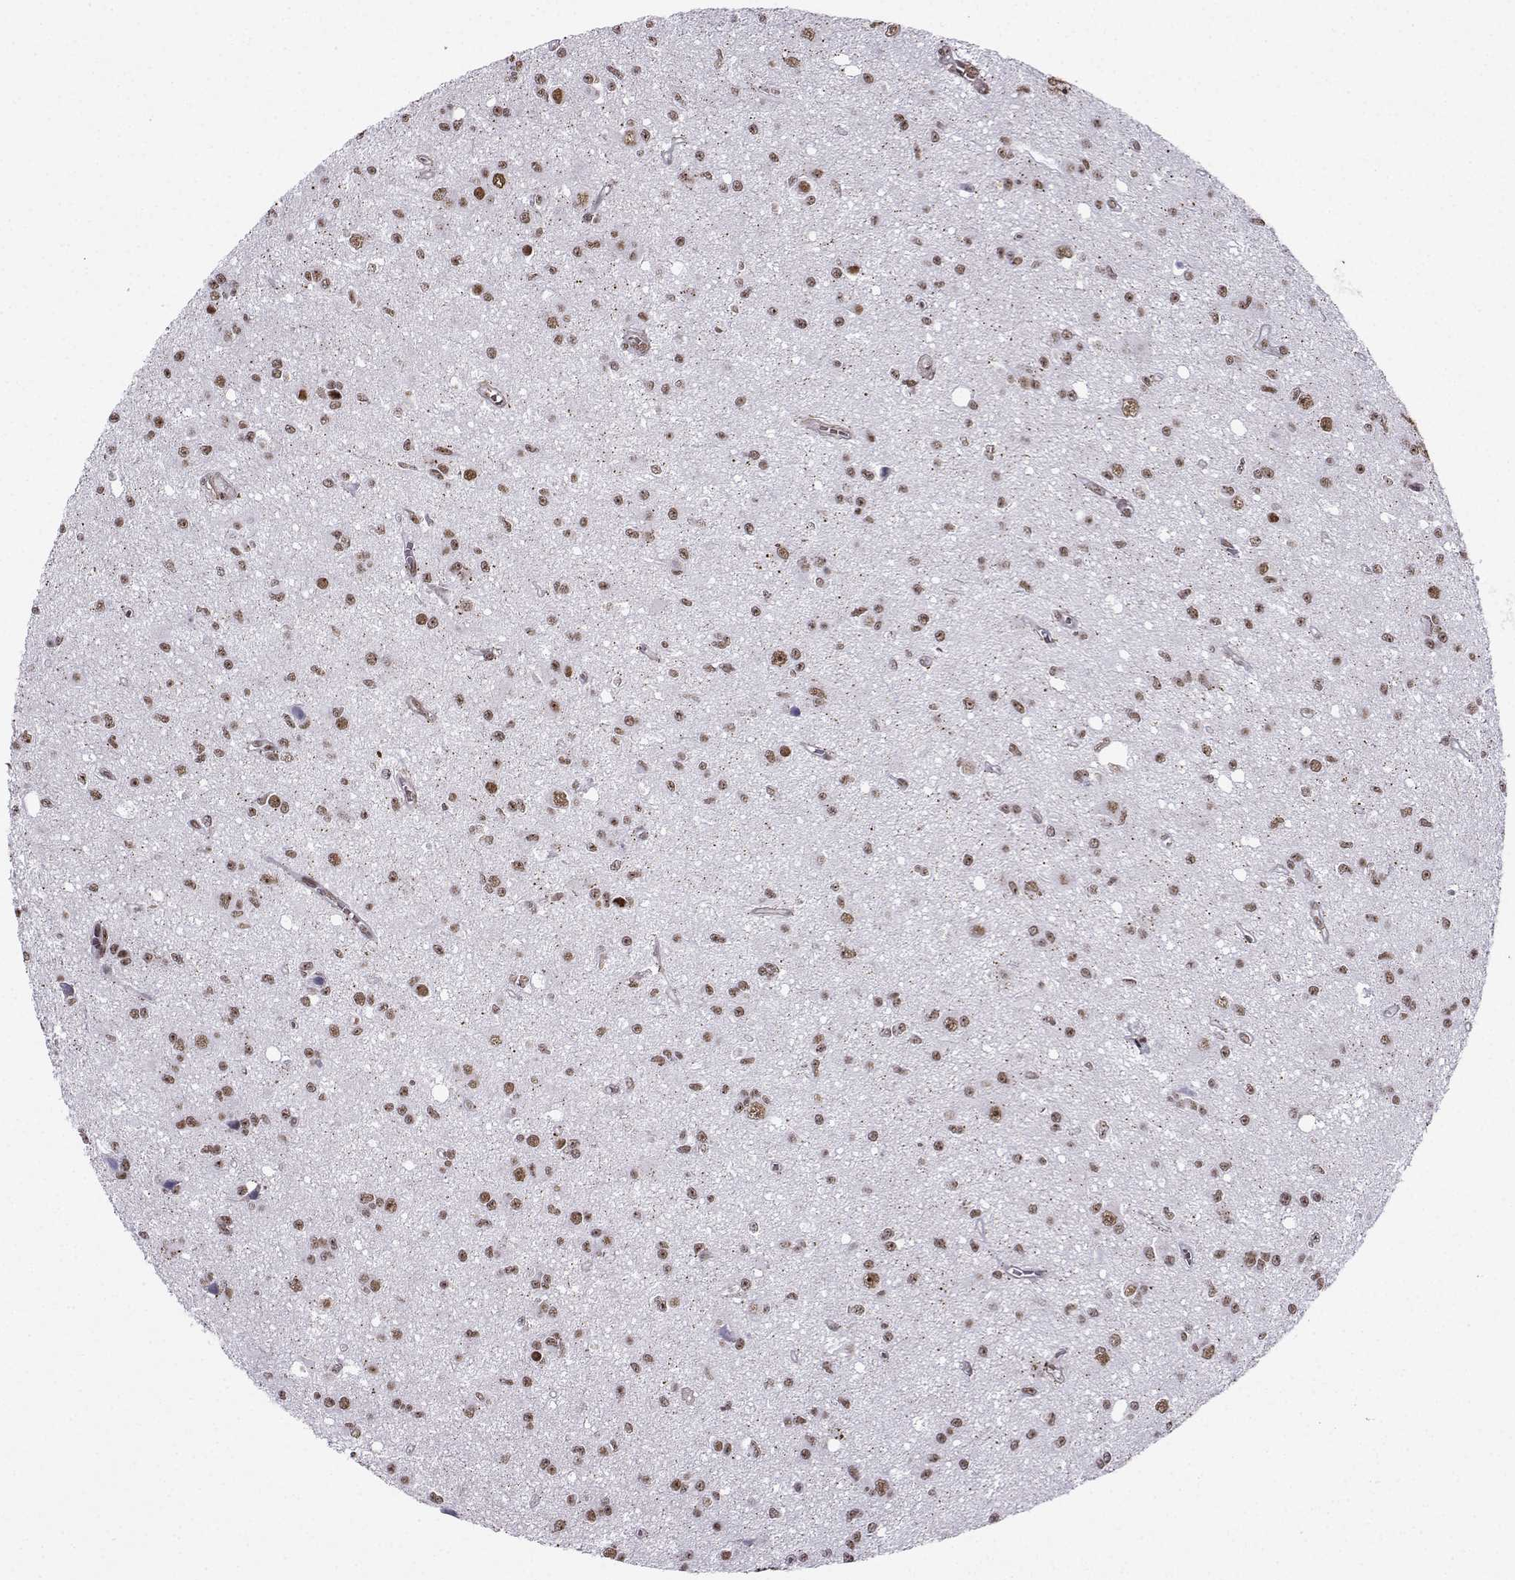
{"staining": {"intensity": "moderate", "quantity": ">75%", "location": "nuclear"}, "tissue": "glioma", "cell_type": "Tumor cells", "image_type": "cancer", "snomed": [{"axis": "morphology", "description": "Glioma, malignant, Low grade"}, {"axis": "topography", "description": "Brain"}], "caption": "This histopathology image reveals glioma stained with immunohistochemistry (IHC) to label a protein in brown. The nuclear of tumor cells show moderate positivity for the protein. Nuclei are counter-stained blue.", "gene": "CCNK", "patient": {"sex": "female", "age": 45}}